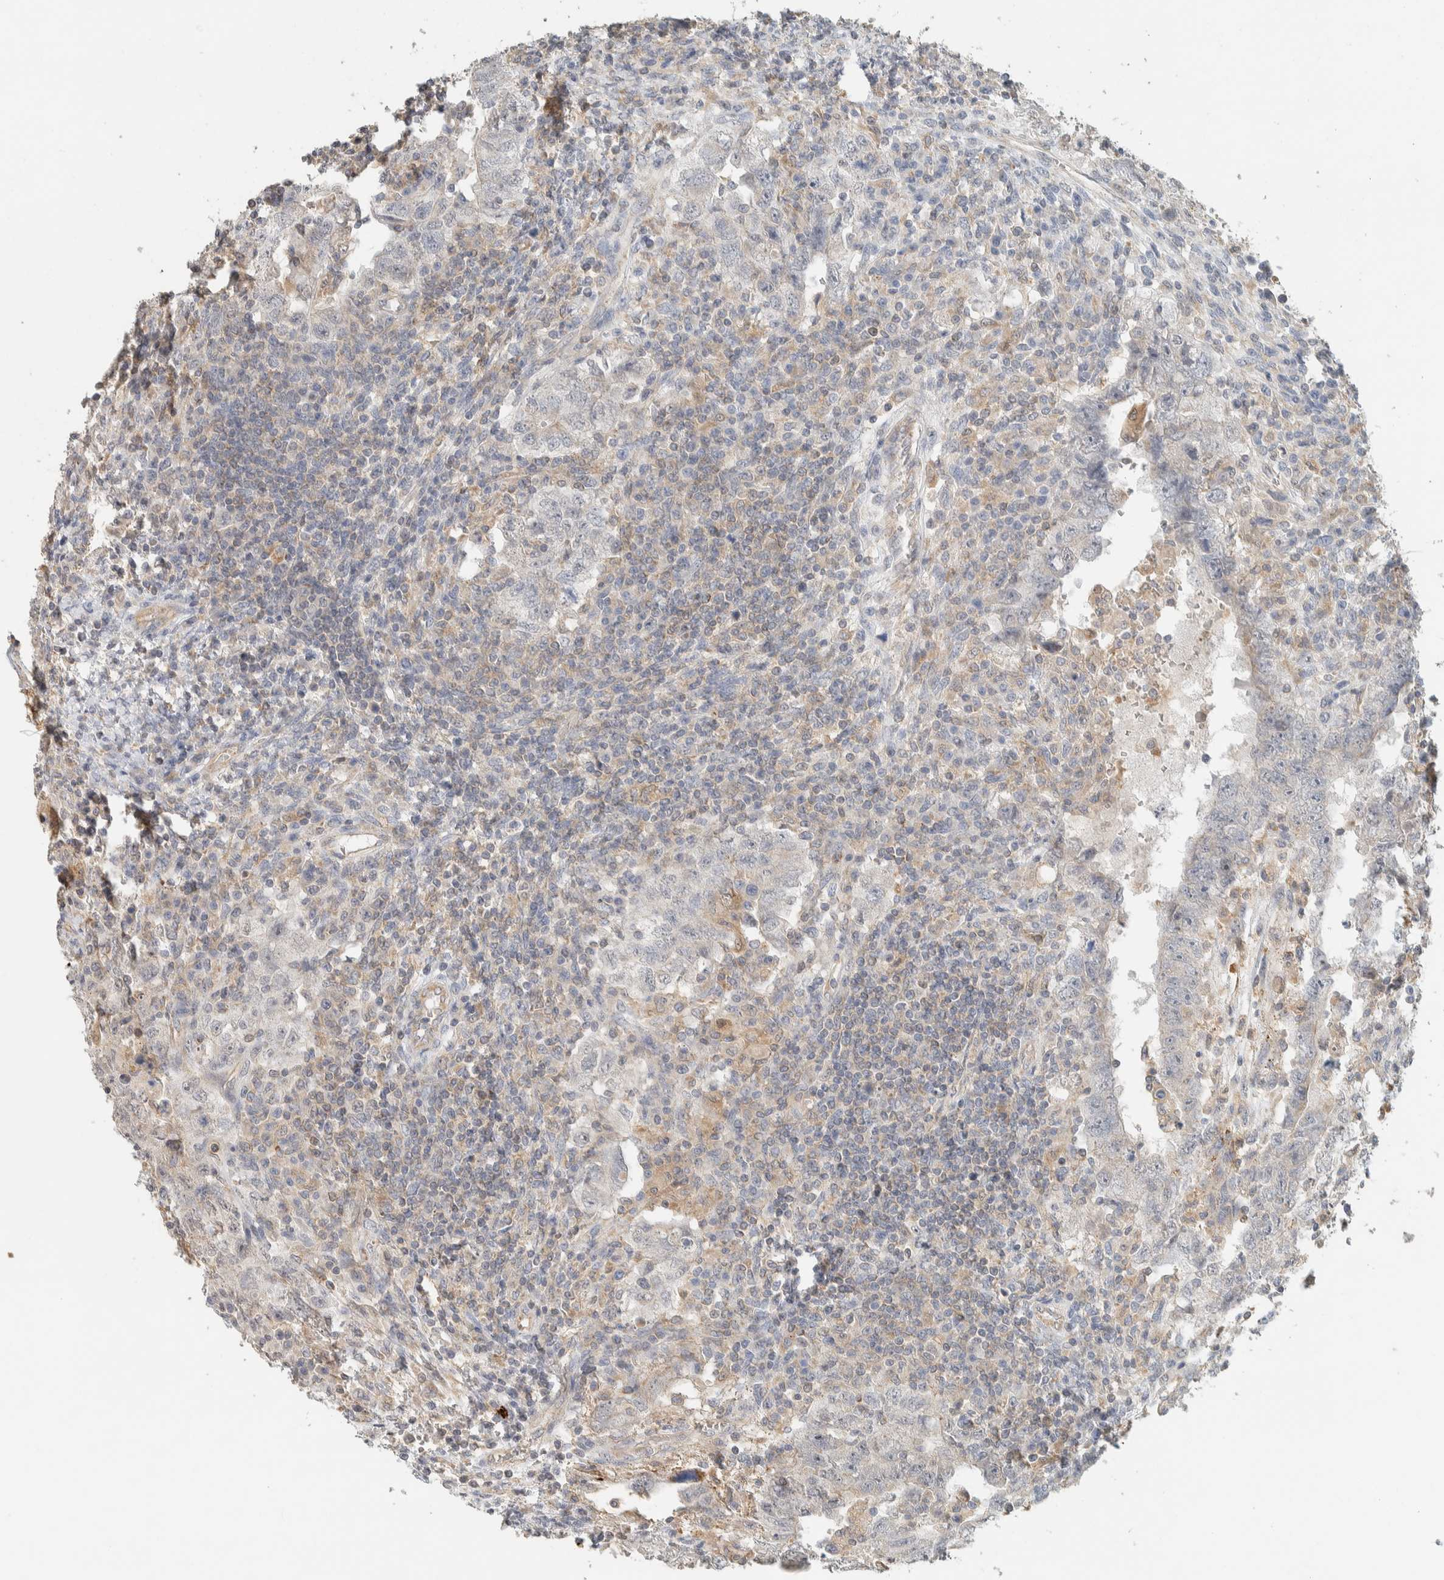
{"staining": {"intensity": "negative", "quantity": "none", "location": "none"}, "tissue": "testis cancer", "cell_type": "Tumor cells", "image_type": "cancer", "snomed": [{"axis": "morphology", "description": "Carcinoma, Embryonal, NOS"}, {"axis": "topography", "description": "Testis"}], "caption": "Testis cancer stained for a protein using IHC reveals no positivity tumor cells.", "gene": "PDE7B", "patient": {"sex": "male", "age": 26}}